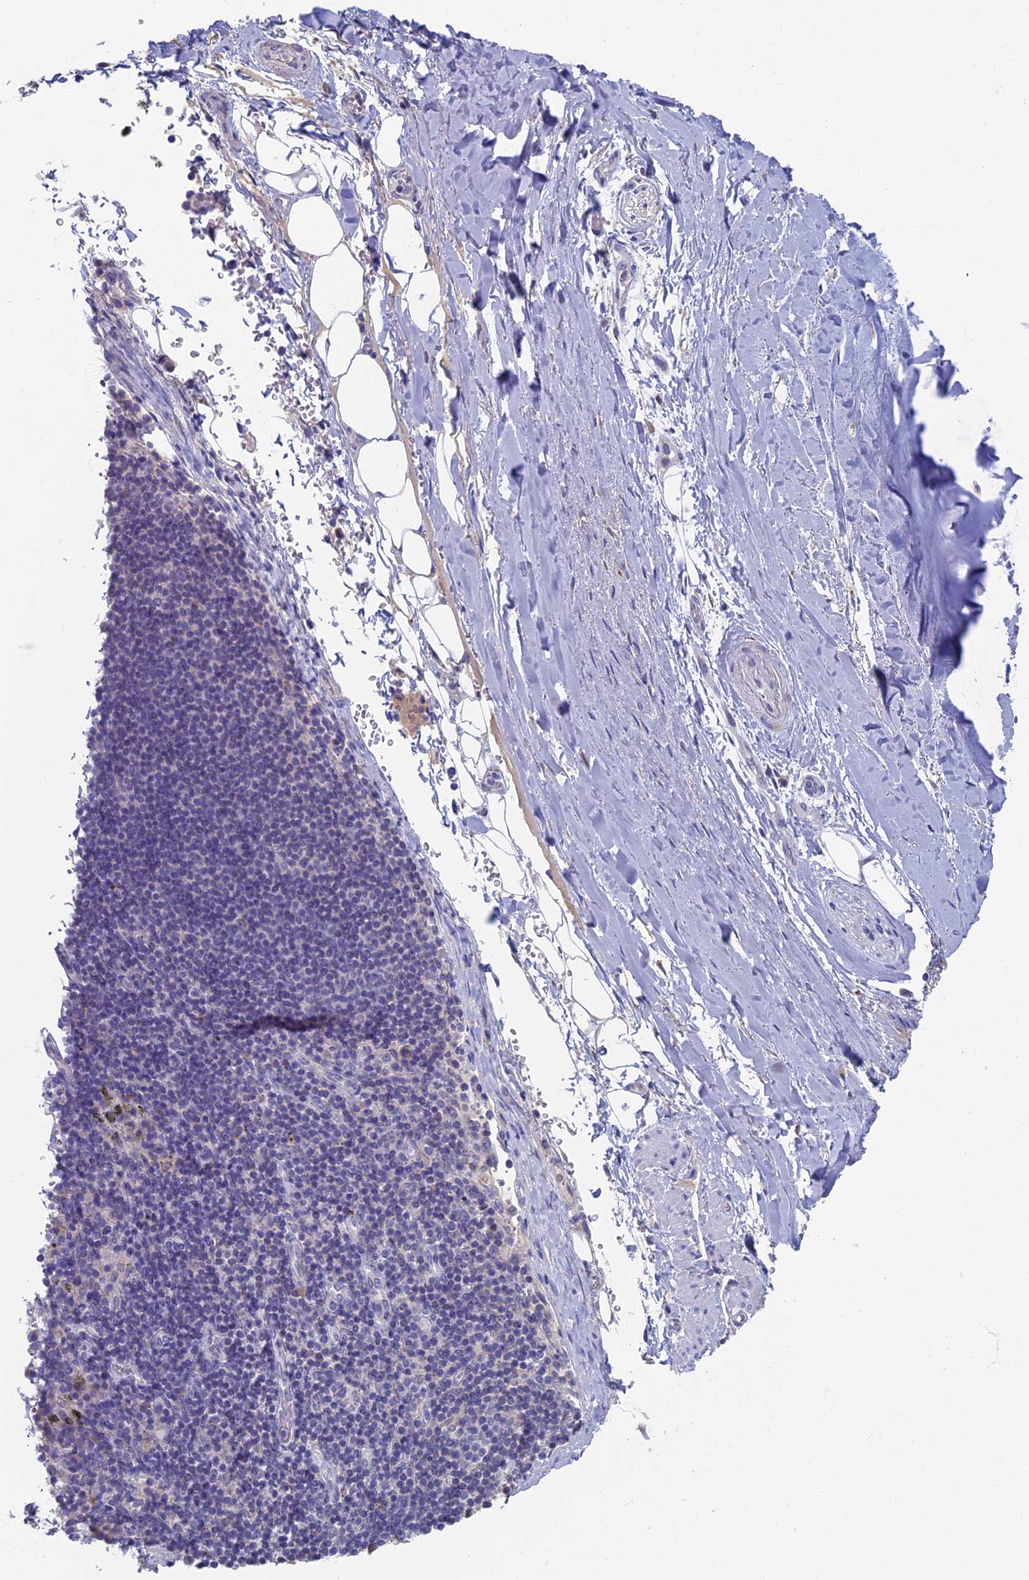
{"staining": {"intensity": "negative", "quantity": "none", "location": "none"}, "tissue": "adipose tissue", "cell_type": "Adipocytes", "image_type": "normal", "snomed": [{"axis": "morphology", "description": "Normal tissue, NOS"}, {"axis": "topography", "description": "Lymph node"}, {"axis": "topography", "description": "Cartilage tissue"}, {"axis": "topography", "description": "Bronchus"}], "caption": "Normal adipose tissue was stained to show a protein in brown. There is no significant staining in adipocytes. (DAB immunohistochemistry (IHC) with hematoxylin counter stain).", "gene": "OAT", "patient": {"sex": "male", "age": 63}}